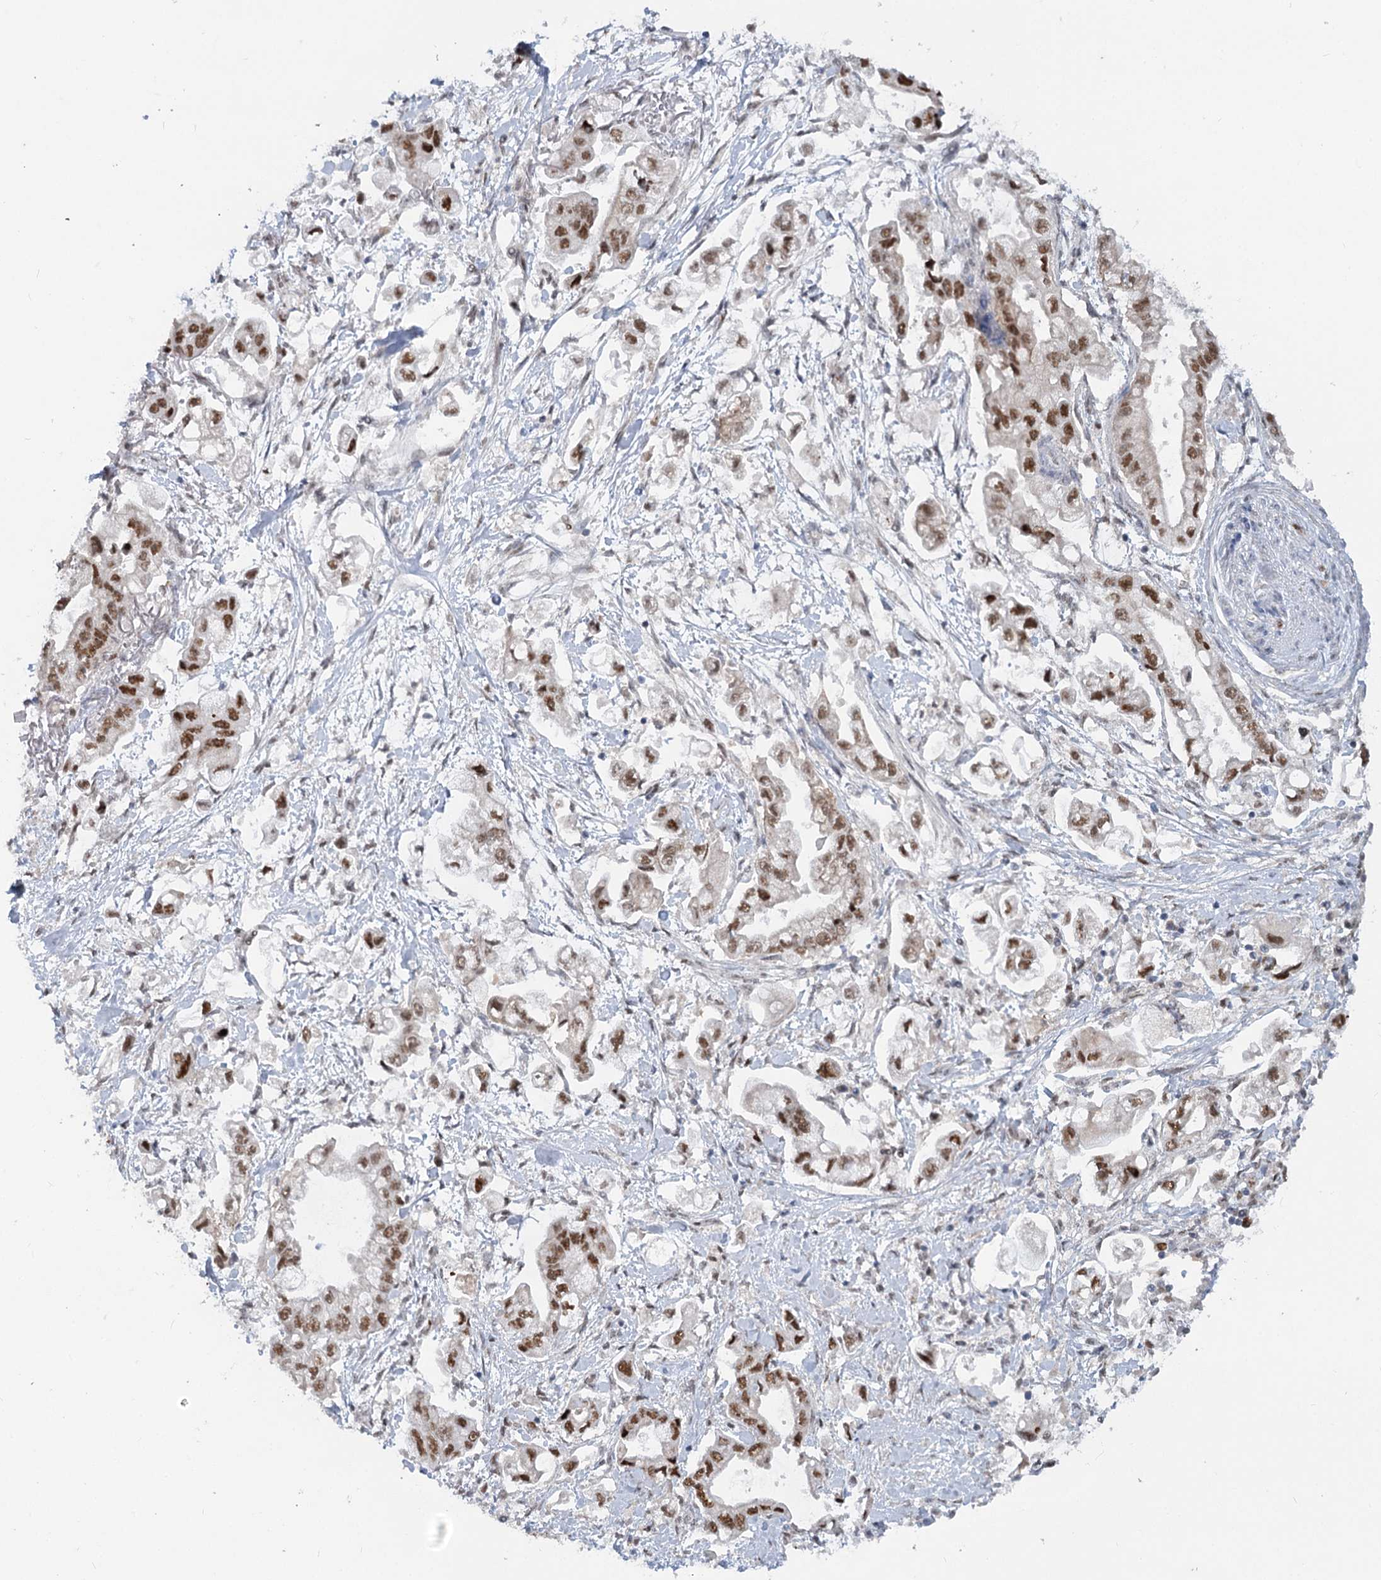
{"staining": {"intensity": "moderate", "quantity": ">75%", "location": "nuclear"}, "tissue": "stomach cancer", "cell_type": "Tumor cells", "image_type": "cancer", "snomed": [{"axis": "morphology", "description": "Adenocarcinoma, NOS"}, {"axis": "topography", "description": "Stomach"}], "caption": "This histopathology image exhibits IHC staining of adenocarcinoma (stomach), with medium moderate nuclear positivity in approximately >75% of tumor cells.", "gene": "MTG1", "patient": {"sex": "male", "age": 62}}